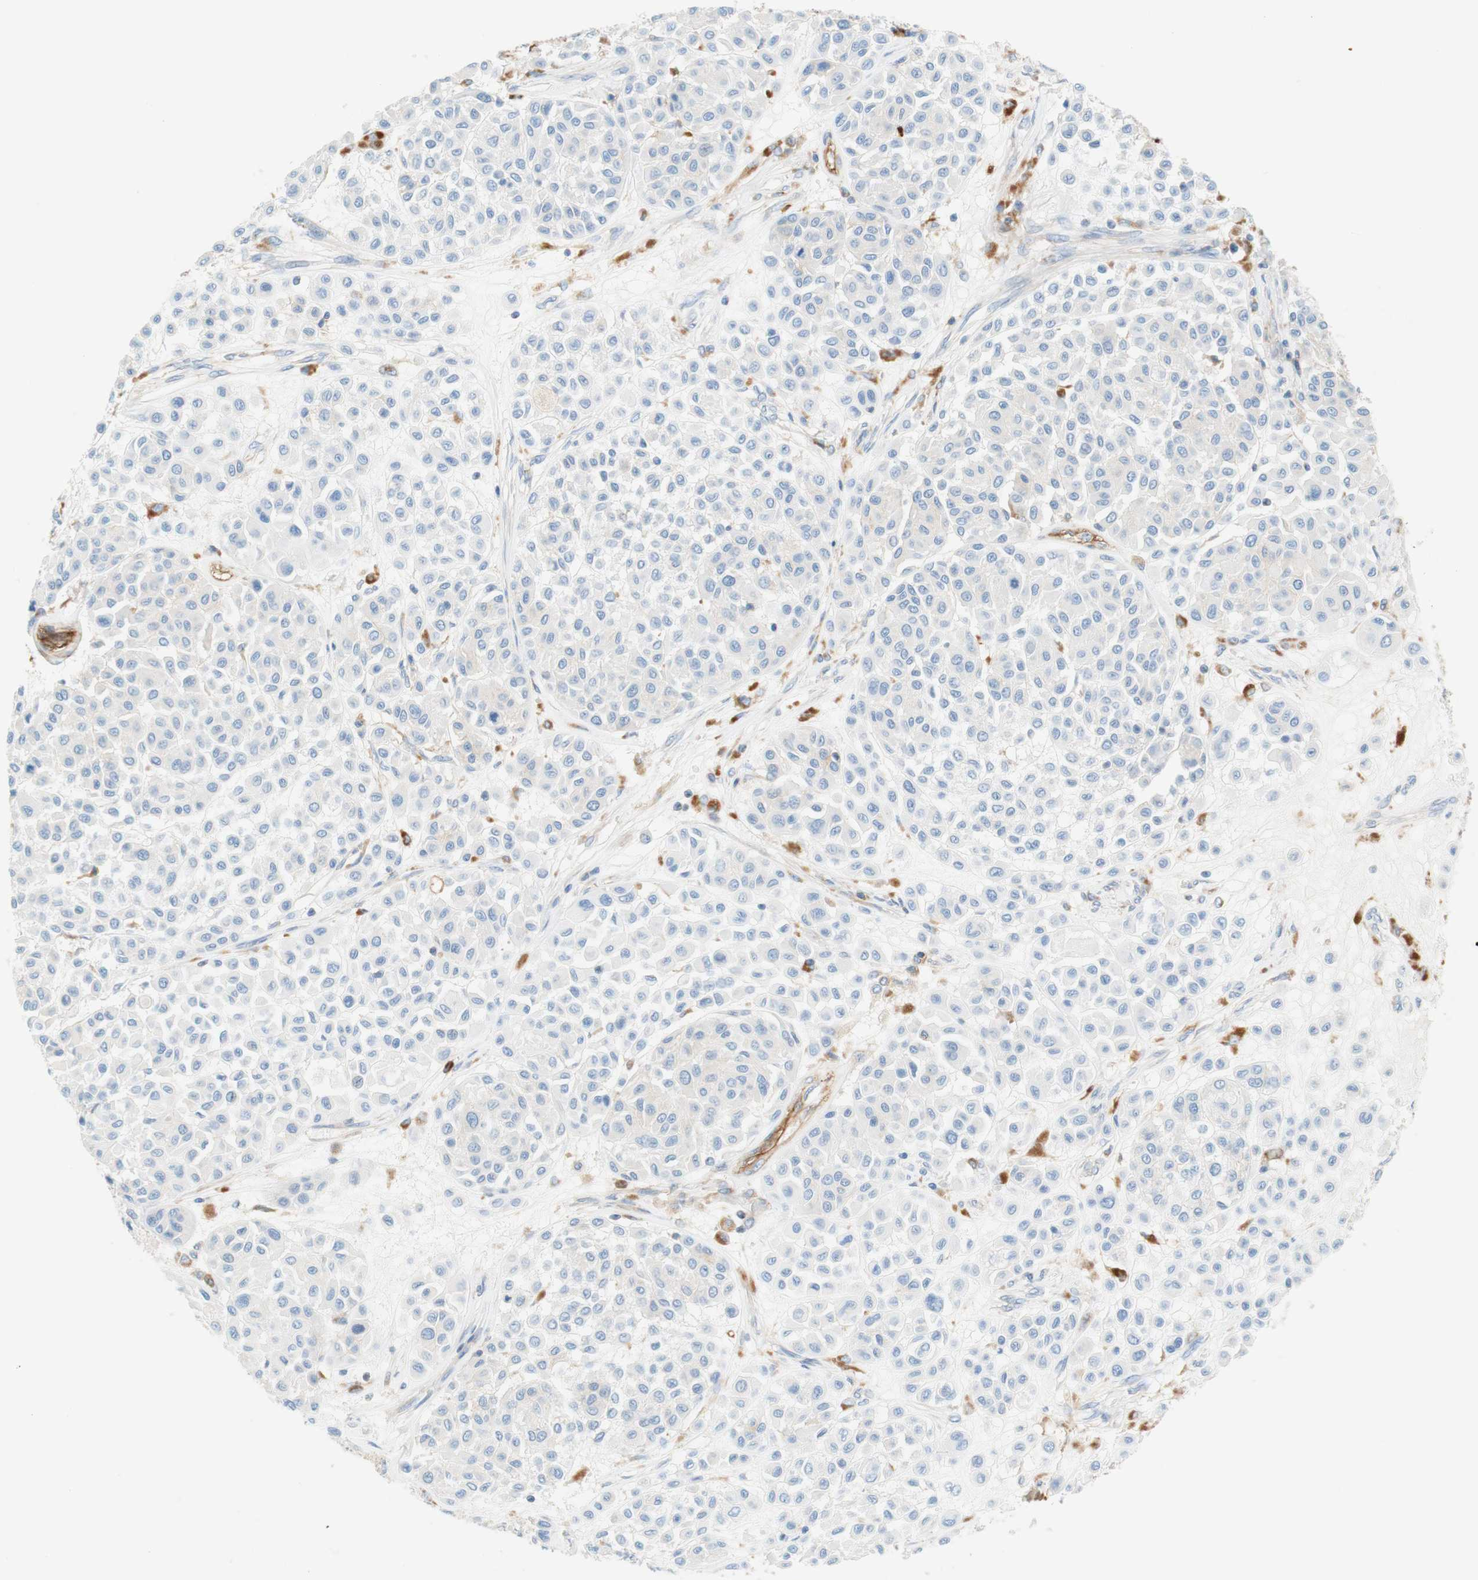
{"staining": {"intensity": "negative", "quantity": "none", "location": "none"}, "tissue": "melanoma", "cell_type": "Tumor cells", "image_type": "cancer", "snomed": [{"axis": "morphology", "description": "Malignant melanoma, Metastatic site"}, {"axis": "topography", "description": "Soft tissue"}], "caption": "Immunohistochemistry histopathology image of malignant melanoma (metastatic site) stained for a protein (brown), which displays no expression in tumor cells. The staining was performed using DAB (3,3'-diaminobenzidine) to visualize the protein expression in brown, while the nuclei were stained in blue with hematoxylin (Magnification: 20x).", "gene": "STOM", "patient": {"sex": "male", "age": 41}}